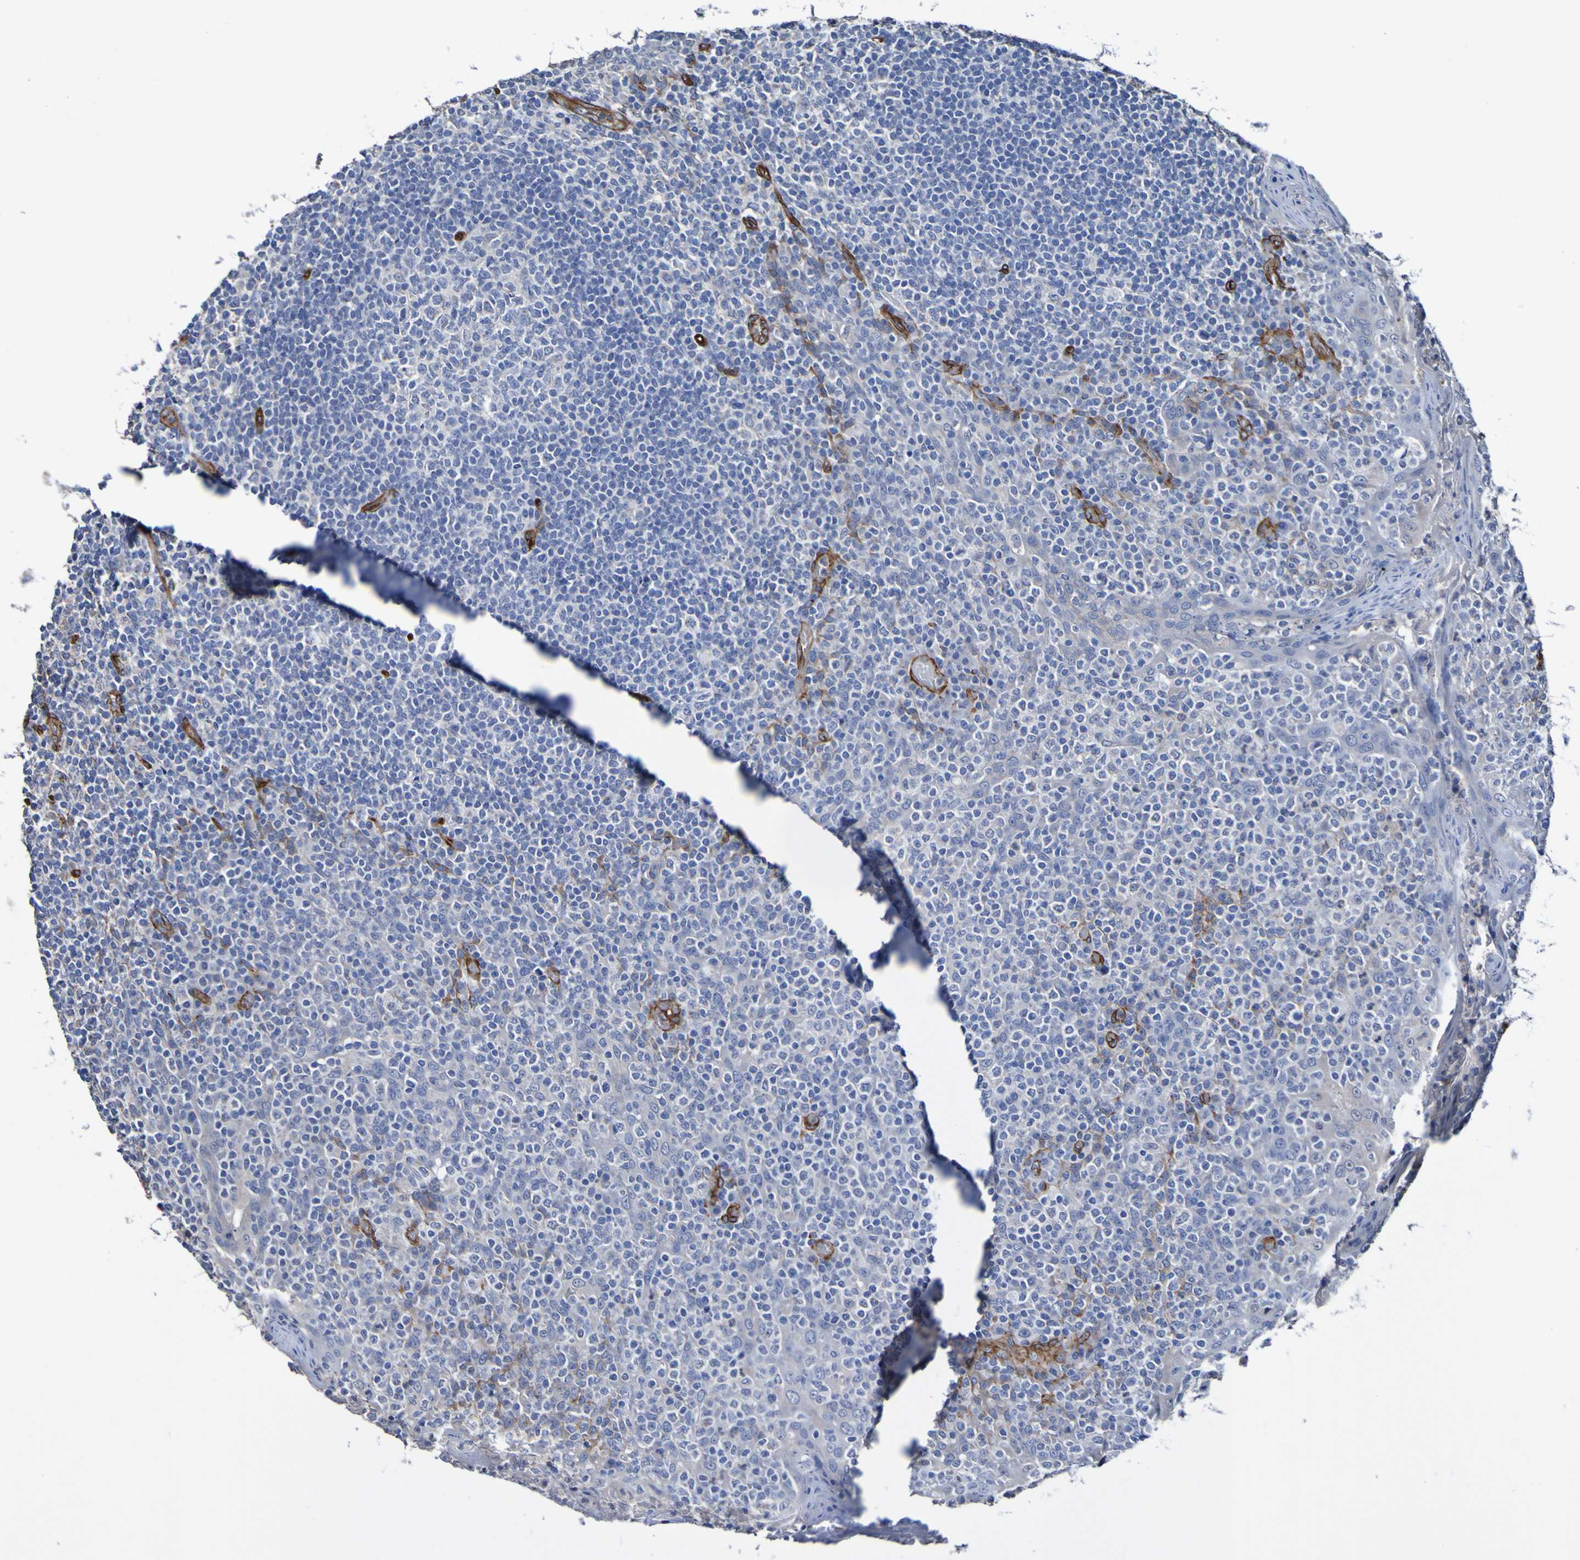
{"staining": {"intensity": "negative", "quantity": "none", "location": "none"}, "tissue": "tonsil", "cell_type": "Germinal center cells", "image_type": "normal", "snomed": [{"axis": "morphology", "description": "Normal tissue, NOS"}, {"axis": "topography", "description": "Tonsil"}], "caption": "IHC histopathology image of benign tonsil: human tonsil stained with DAB displays no significant protein staining in germinal center cells. The staining was performed using DAB to visualize the protein expression in brown, while the nuclei were stained in blue with hematoxylin (Magnification: 20x).", "gene": "ELMOD3", "patient": {"sex": "female", "age": 19}}